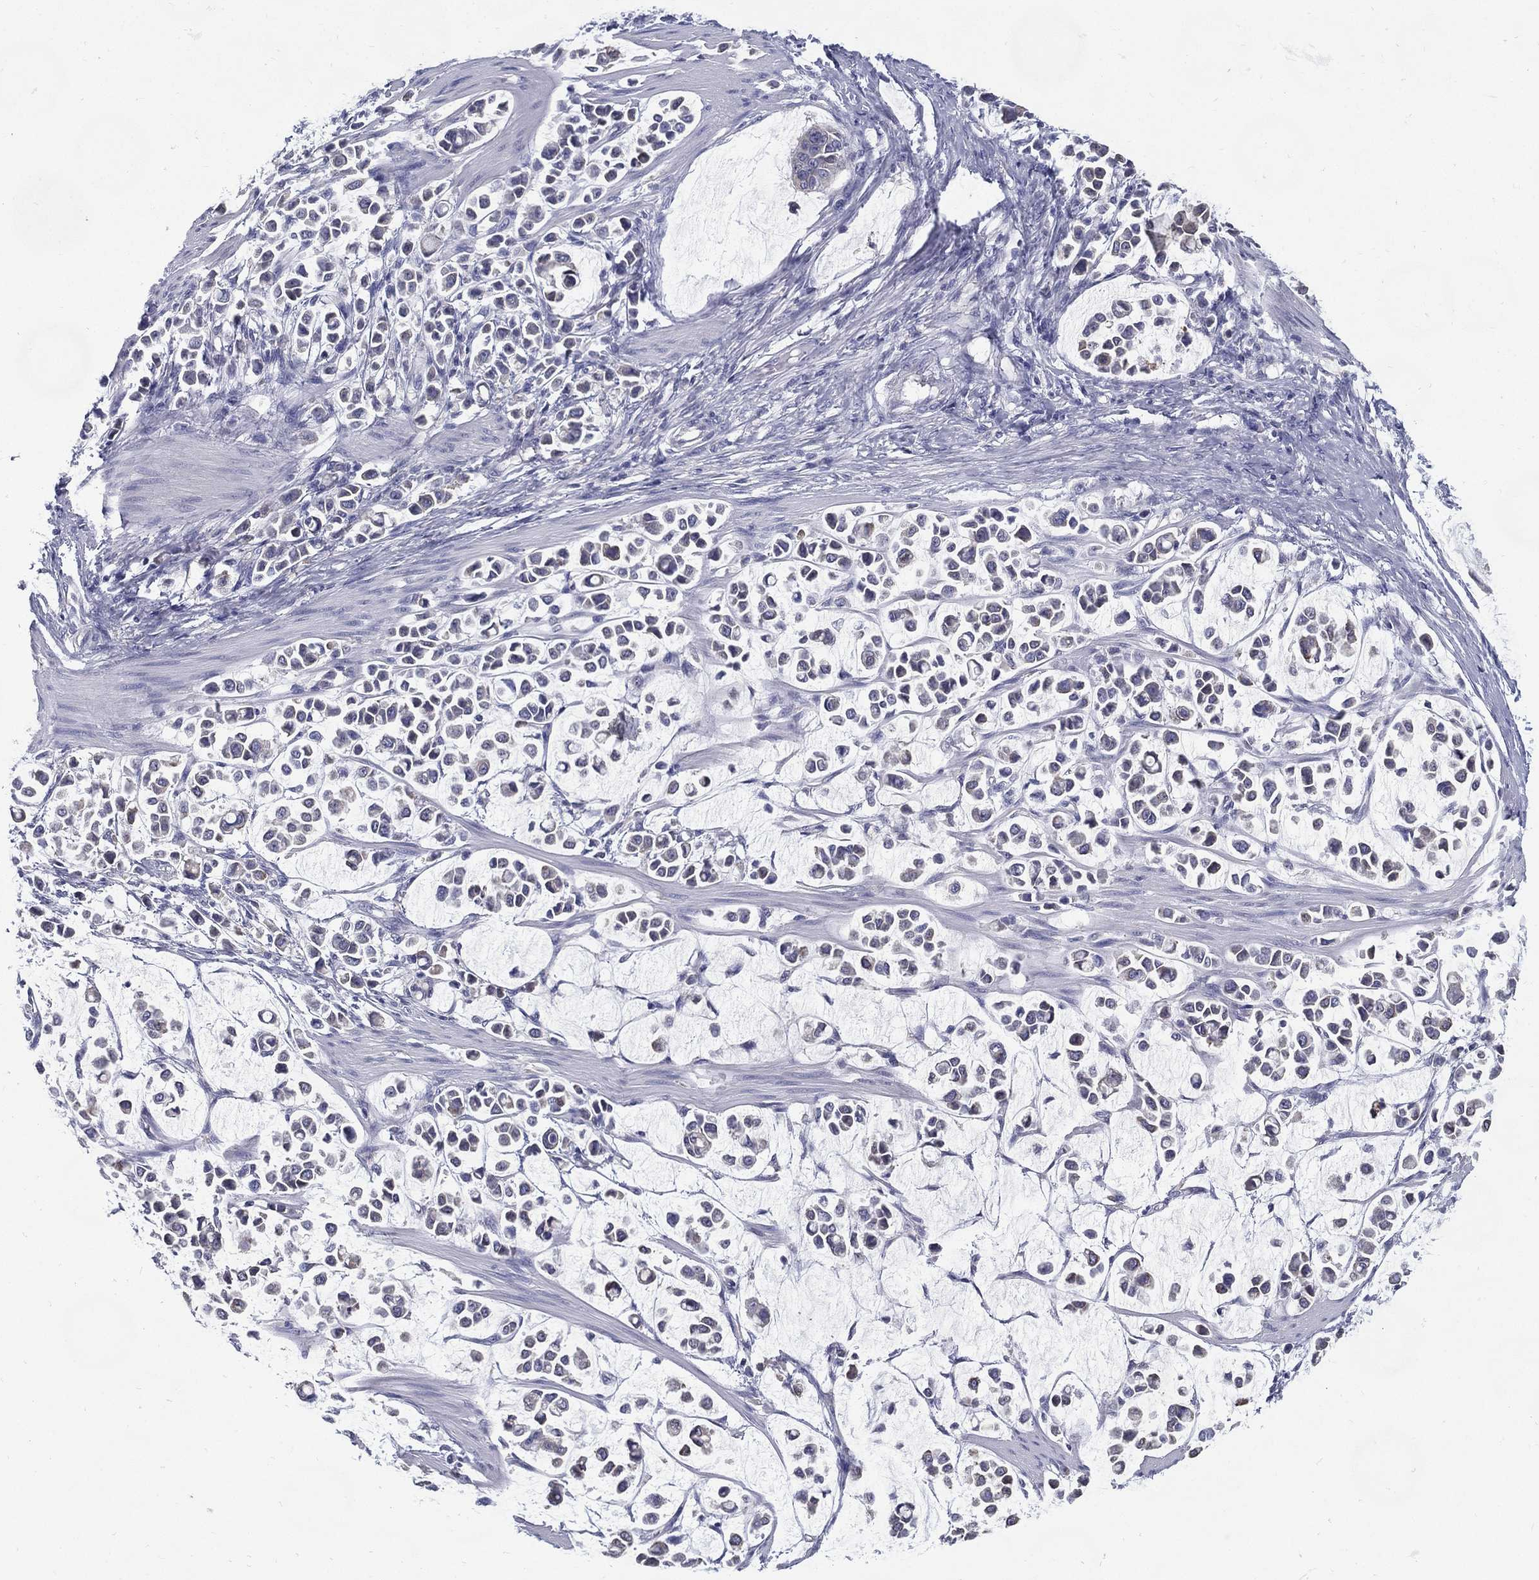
{"staining": {"intensity": "negative", "quantity": "none", "location": "none"}, "tissue": "stomach cancer", "cell_type": "Tumor cells", "image_type": "cancer", "snomed": [{"axis": "morphology", "description": "Adenocarcinoma, NOS"}, {"axis": "topography", "description": "Stomach"}], "caption": "This photomicrograph is of stomach cancer (adenocarcinoma) stained with IHC to label a protein in brown with the nuclei are counter-stained blue. There is no staining in tumor cells.", "gene": "C19orf18", "patient": {"sex": "male", "age": 82}}